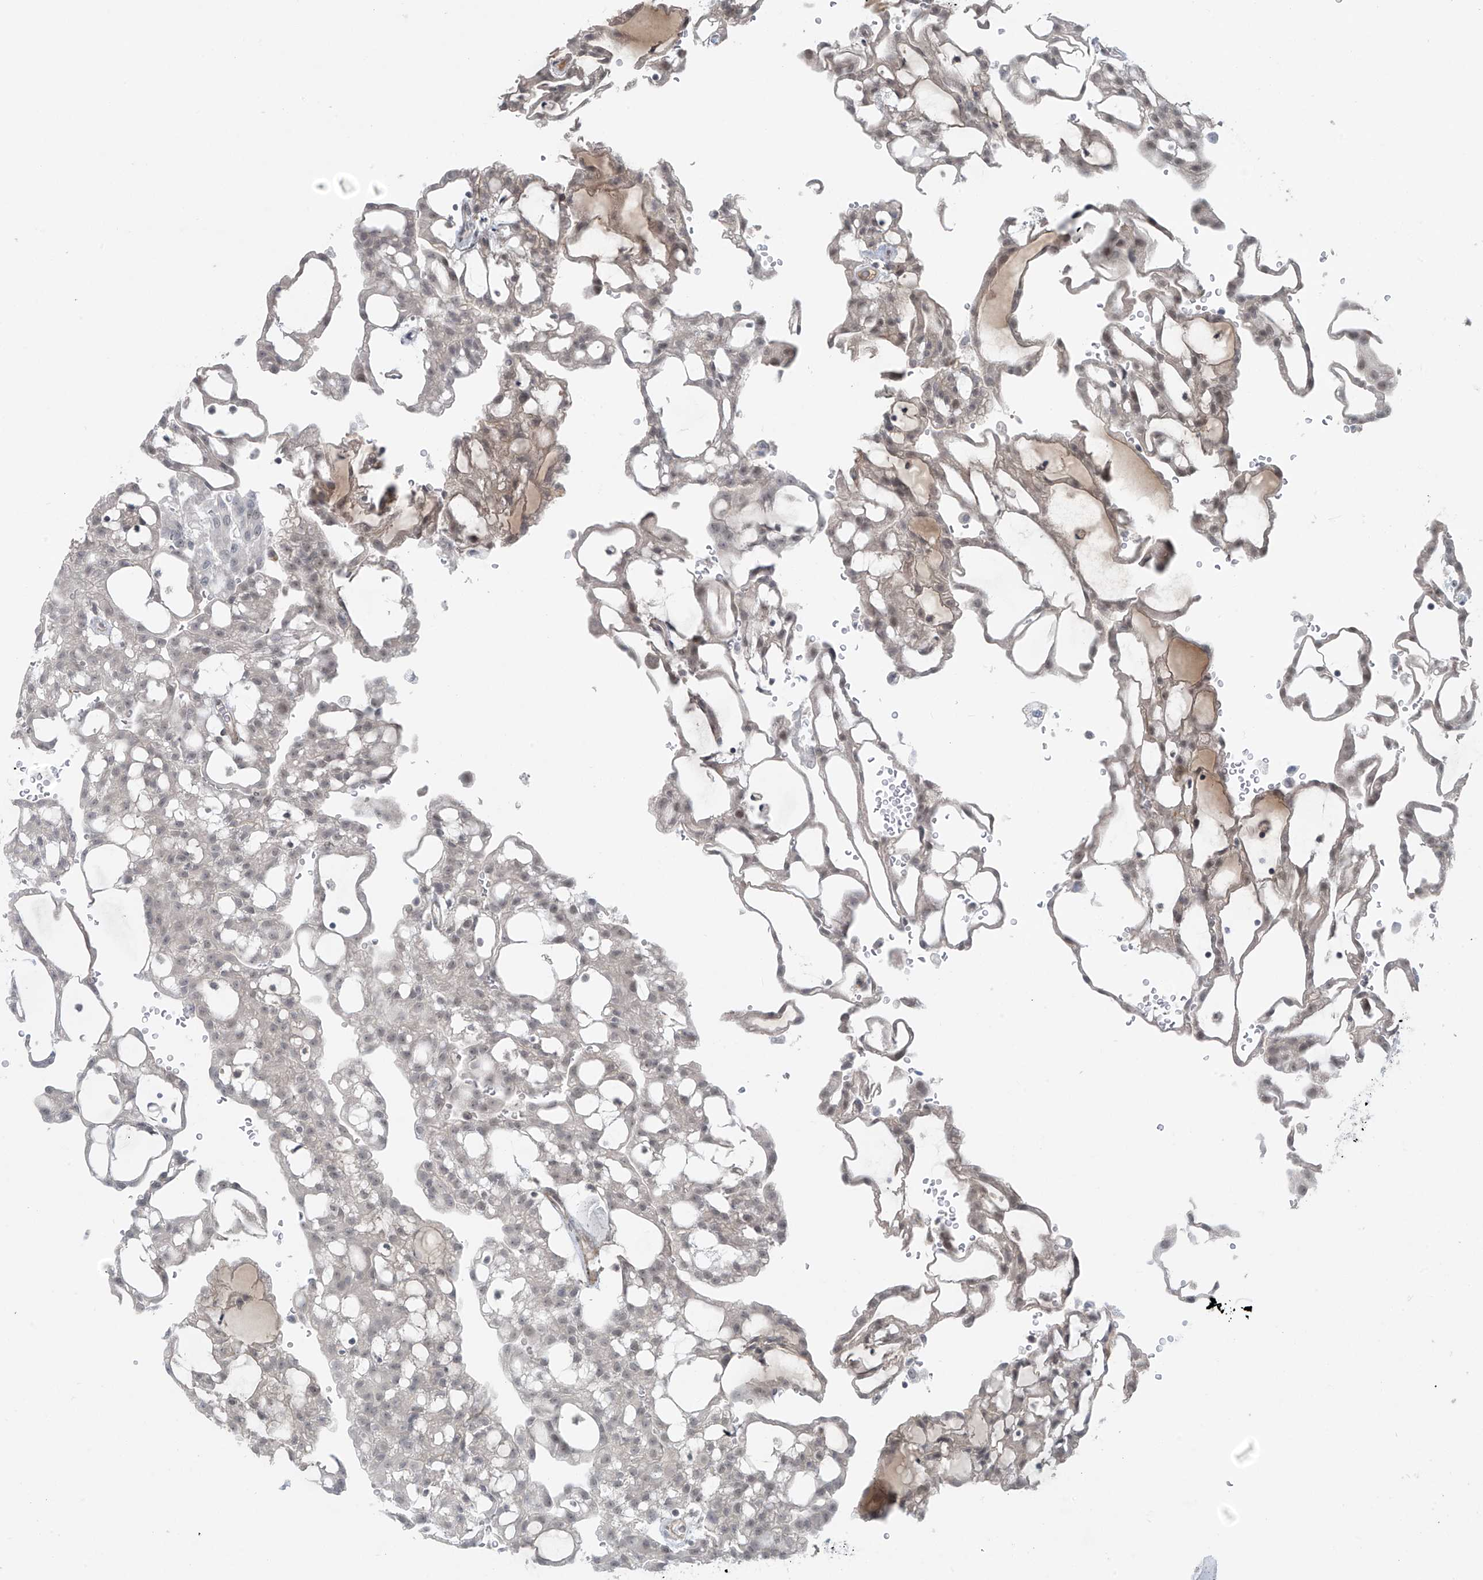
{"staining": {"intensity": "weak", "quantity": "<25%", "location": "nuclear"}, "tissue": "renal cancer", "cell_type": "Tumor cells", "image_type": "cancer", "snomed": [{"axis": "morphology", "description": "Adenocarcinoma, NOS"}, {"axis": "topography", "description": "Kidney"}], "caption": "Tumor cells are negative for protein expression in human renal adenocarcinoma.", "gene": "RASGEF1A", "patient": {"sex": "male", "age": 63}}